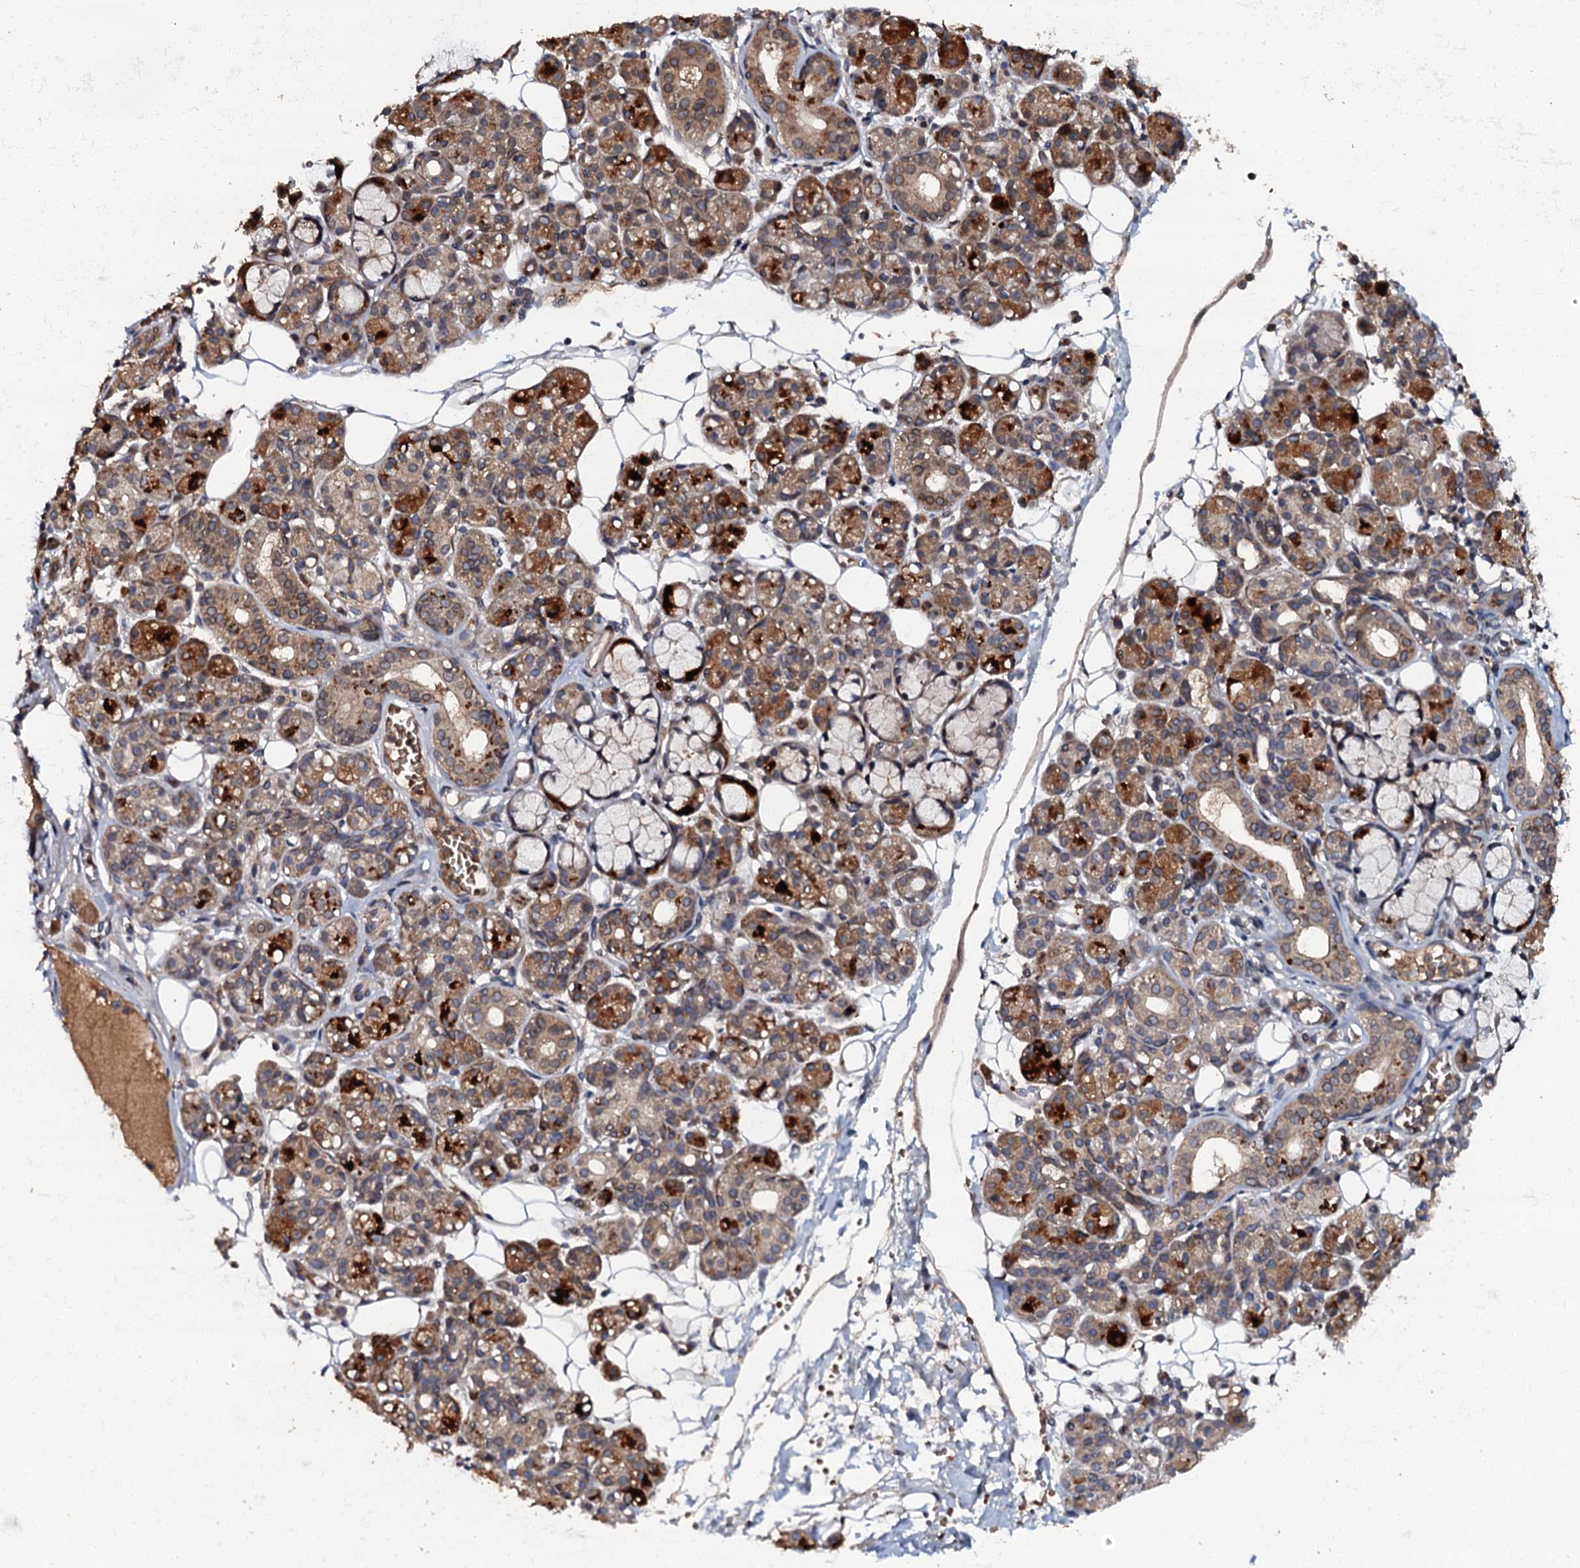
{"staining": {"intensity": "strong", "quantity": "25%-75%", "location": "cytoplasmic/membranous"}, "tissue": "salivary gland", "cell_type": "Glandular cells", "image_type": "normal", "snomed": [{"axis": "morphology", "description": "Normal tissue, NOS"}, {"axis": "topography", "description": "Salivary gland"}], "caption": "A photomicrograph of human salivary gland stained for a protein demonstrates strong cytoplasmic/membranous brown staining in glandular cells. The staining was performed using DAB (3,3'-diaminobenzidine) to visualize the protein expression in brown, while the nuclei were stained in blue with hematoxylin (Magnification: 20x).", "gene": "N4BP1", "patient": {"sex": "male", "age": 63}}